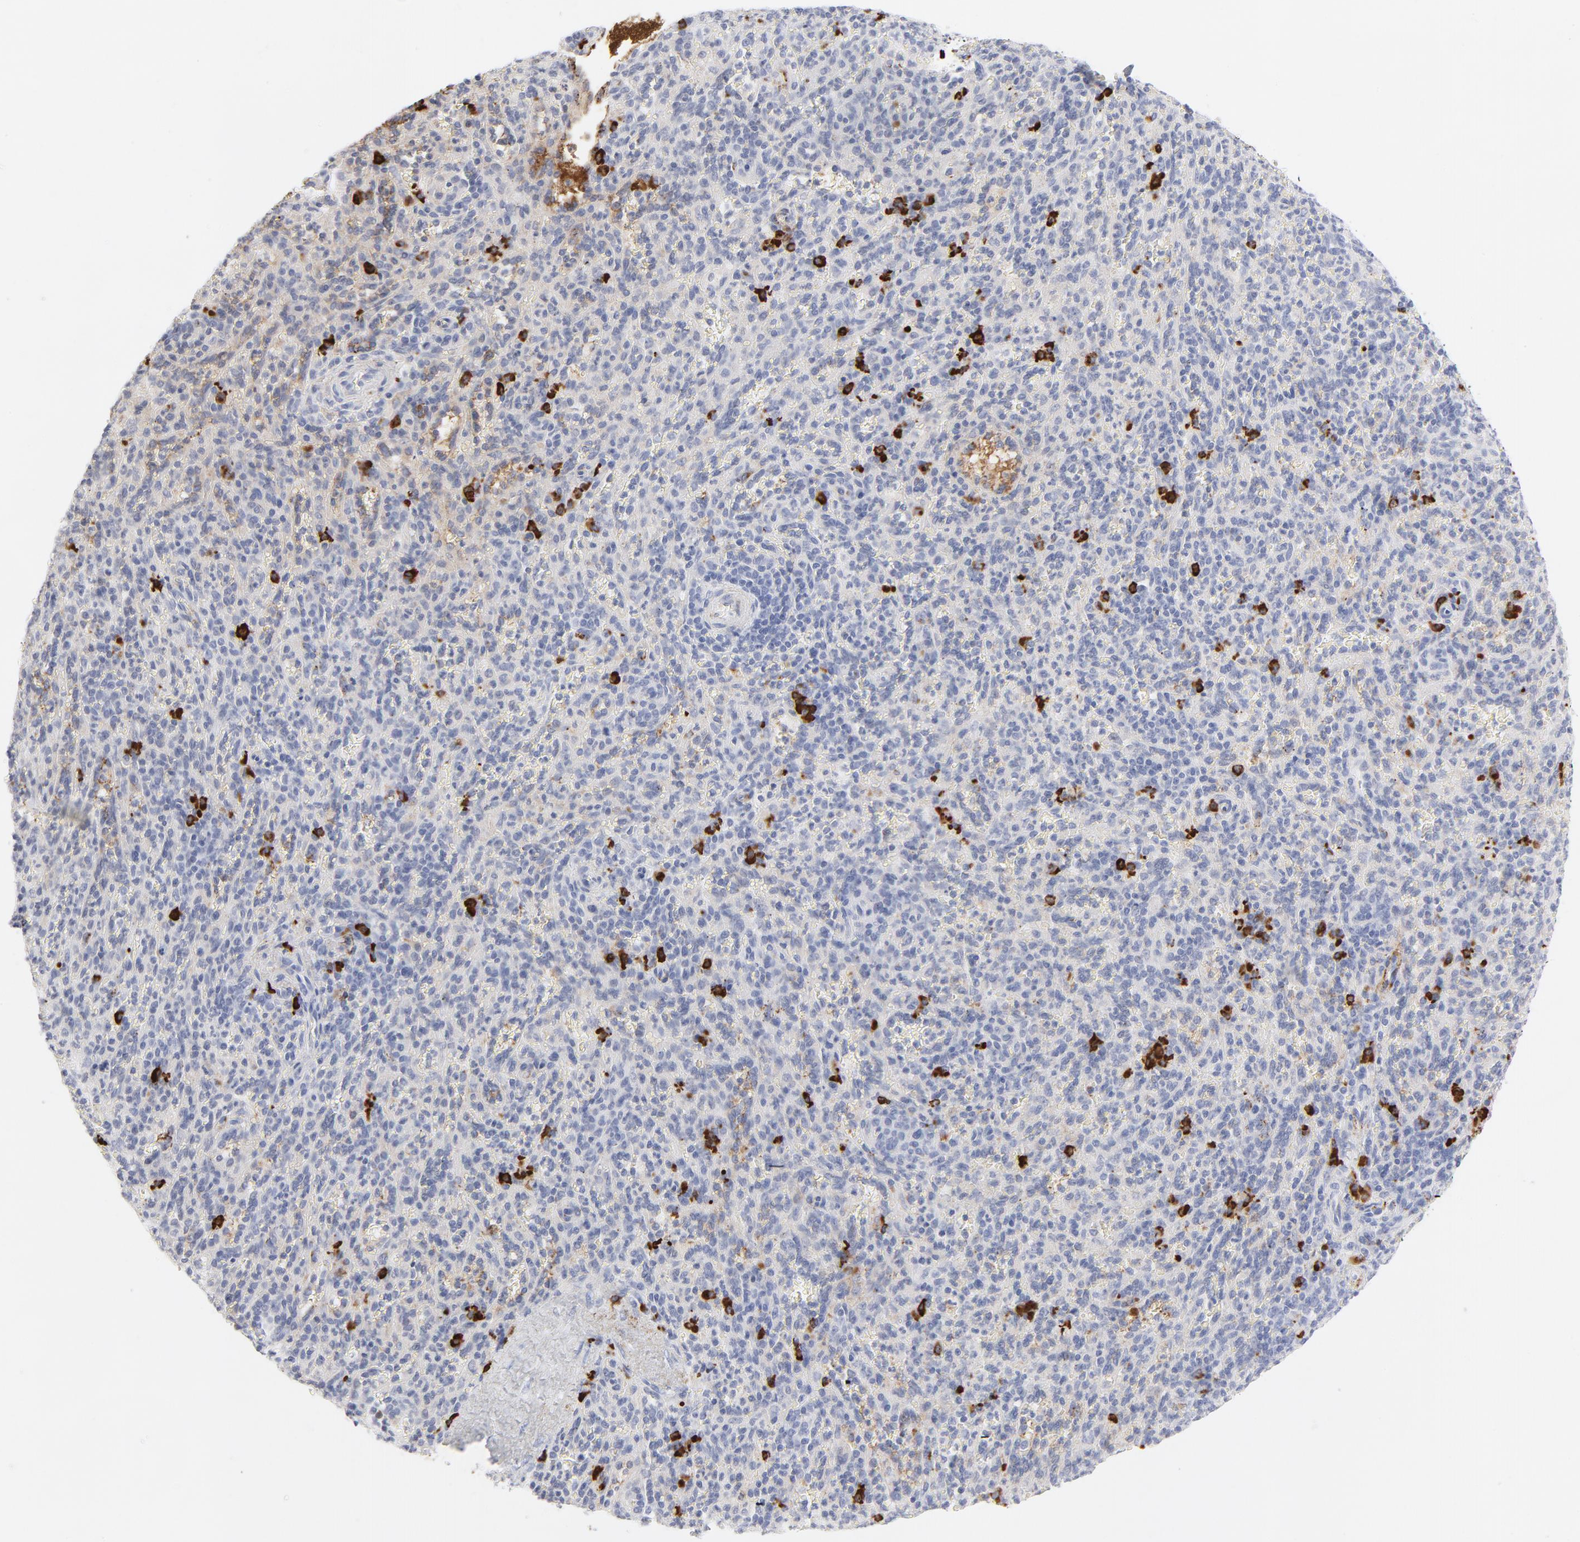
{"staining": {"intensity": "strong", "quantity": "<25%", "location": "cytoplasmic/membranous"}, "tissue": "spleen", "cell_type": "Cells in red pulp", "image_type": "normal", "snomed": [{"axis": "morphology", "description": "Normal tissue, NOS"}, {"axis": "topography", "description": "Spleen"}], "caption": "Approximately <25% of cells in red pulp in unremarkable spleen reveal strong cytoplasmic/membranous protein positivity as visualized by brown immunohistochemical staining.", "gene": "PLAT", "patient": {"sex": "male", "age": 36}}